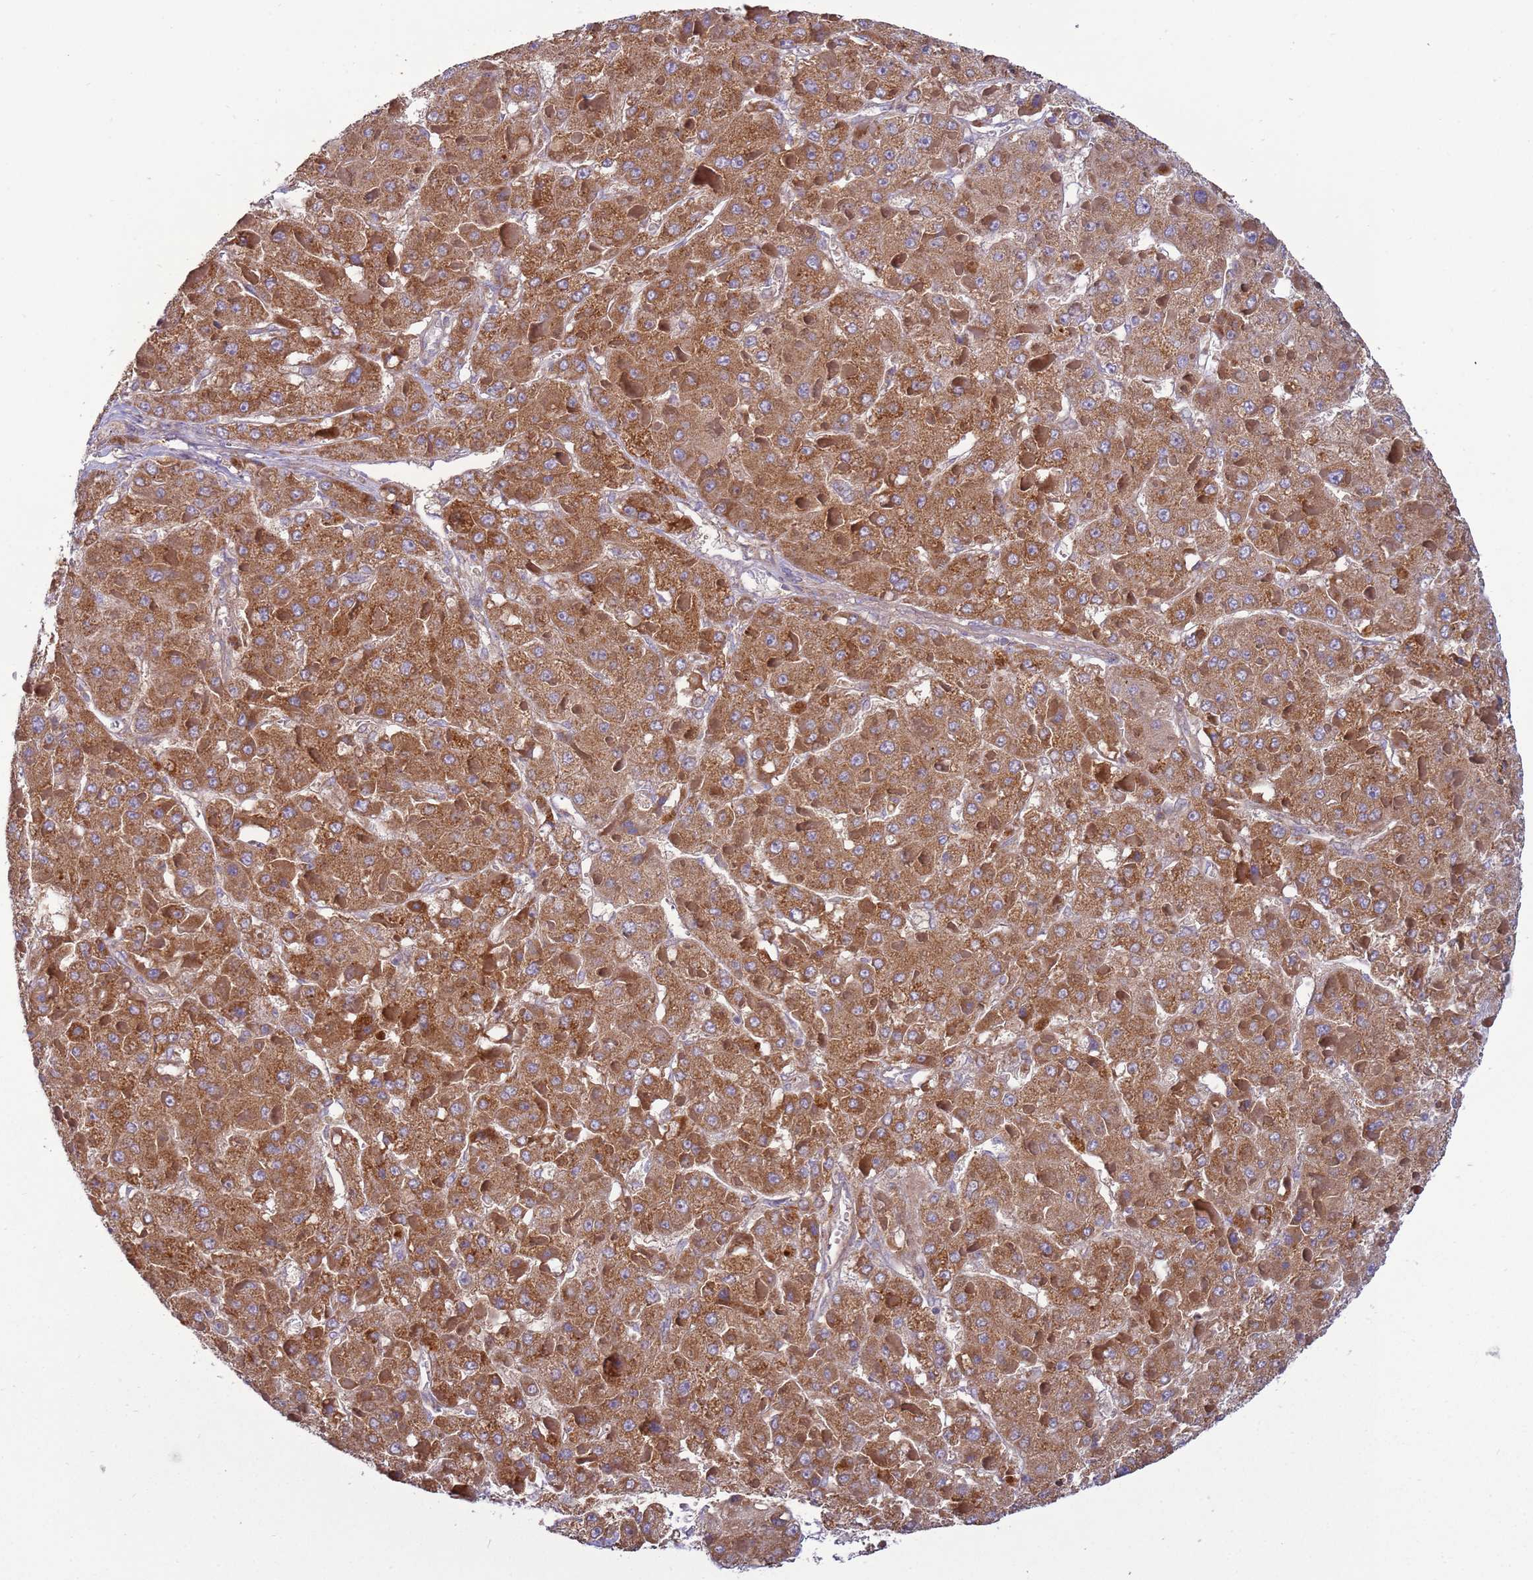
{"staining": {"intensity": "strong", "quantity": ">75%", "location": "cytoplasmic/membranous"}, "tissue": "liver cancer", "cell_type": "Tumor cells", "image_type": "cancer", "snomed": [{"axis": "morphology", "description": "Carcinoma, Hepatocellular, NOS"}, {"axis": "topography", "description": "Liver"}], "caption": "Immunohistochemical staining of human hepatocellular carcinoma (liver) exhibits high levels of strong cytoplasmic/membranous expression in about >75% of tumor cells.", "gene": "UQCRQ", "patient": {"sex": "female", "age": 73}}